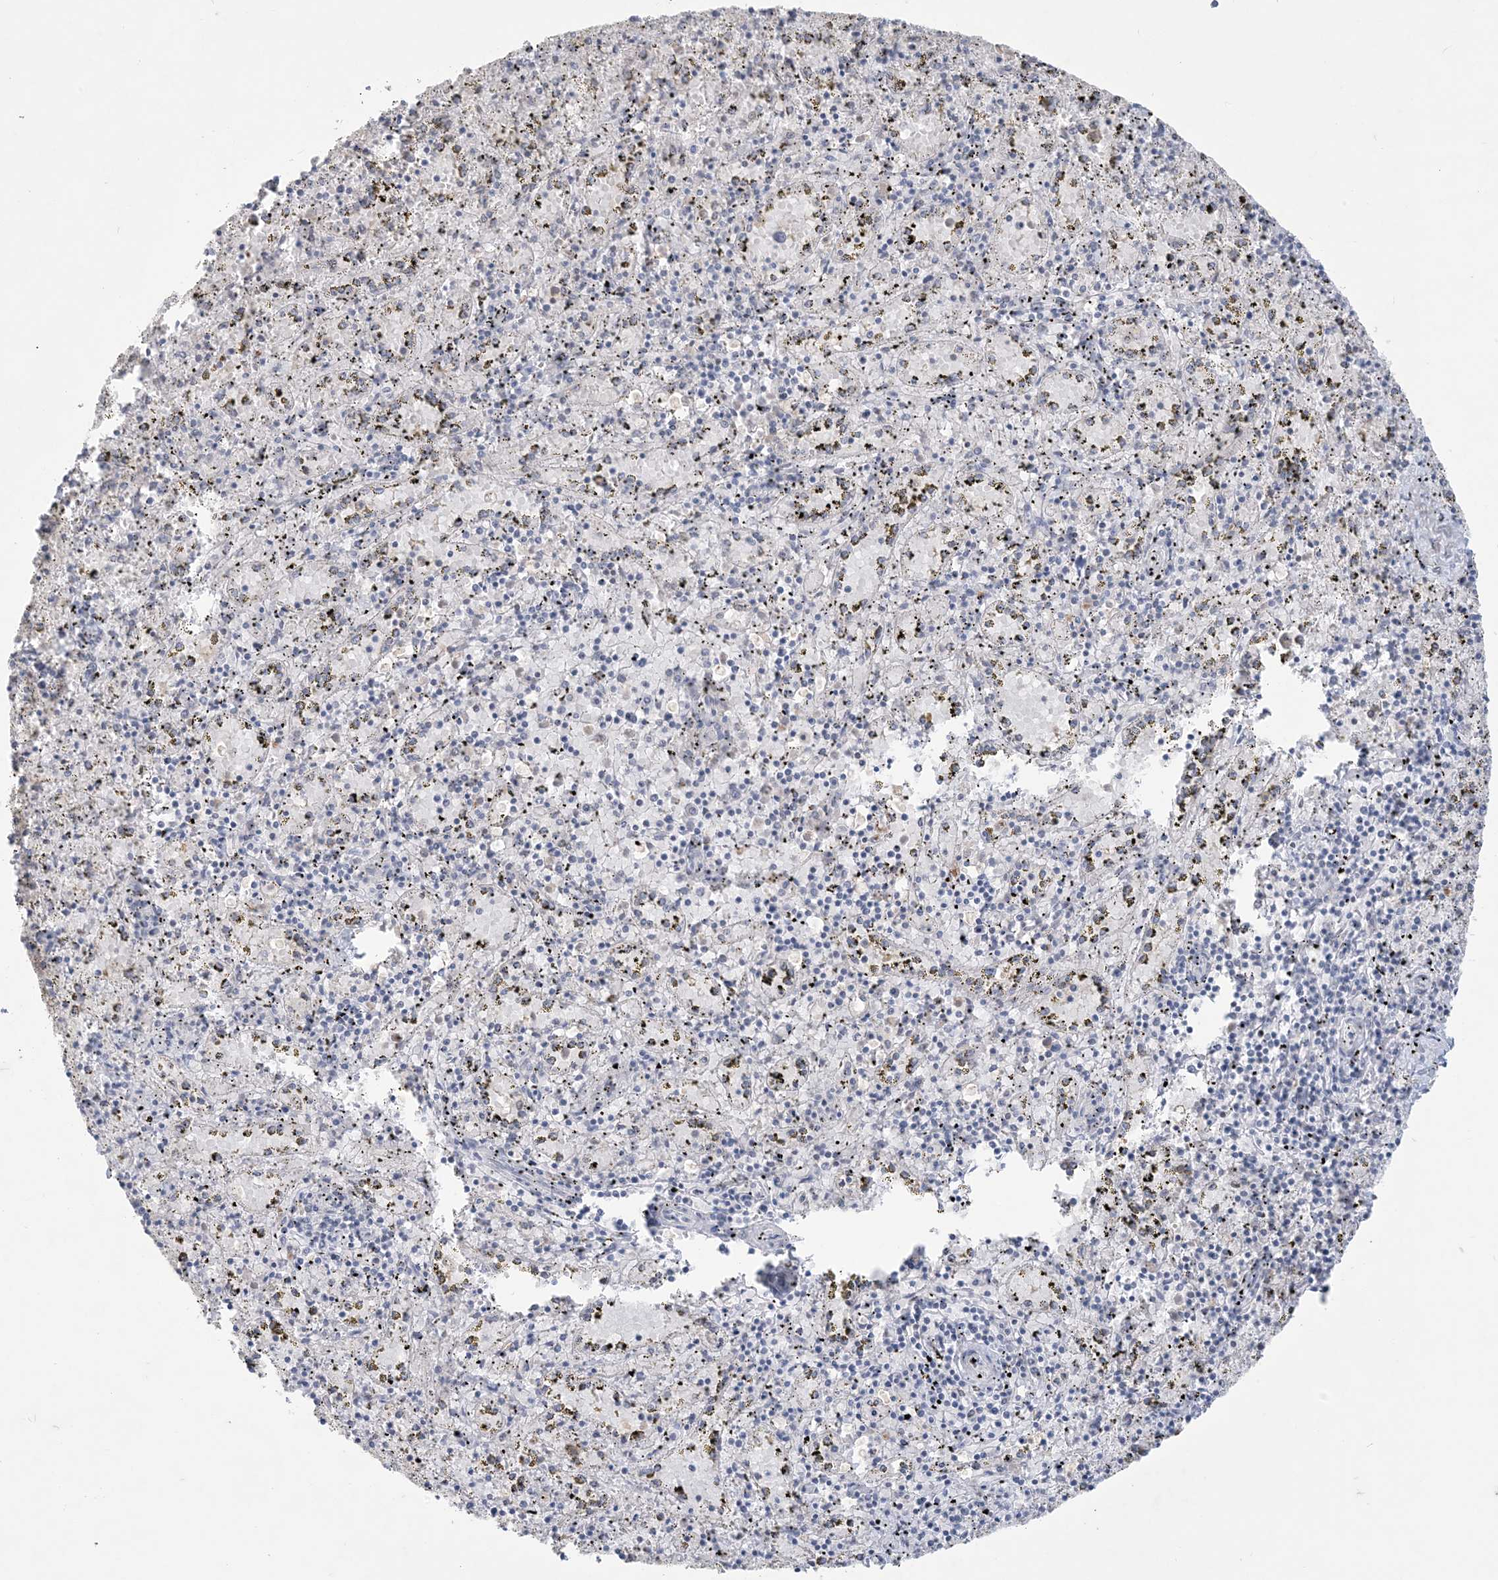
{"staining": {"intensity": "weak", "quantity": "<25%", "location": "cytoplasmic/membranous"}, "tissue": "spleen", "cell_type": "Cells in red pulp", "image_type": "normal", "snomed": [{"axis": "morphology", "description": "Normal tissue, NOS"}, {"axis": "topography", "description": "Spleen"}], "caption": "Immunohistochemistry (IHC) photomicrograph of unremarkable spleen stained for a protein (brown), which exhibits no expression in cells in red pulp.", "gene": "KIF3A", "patient": {"sex": "male", "age": 11}}